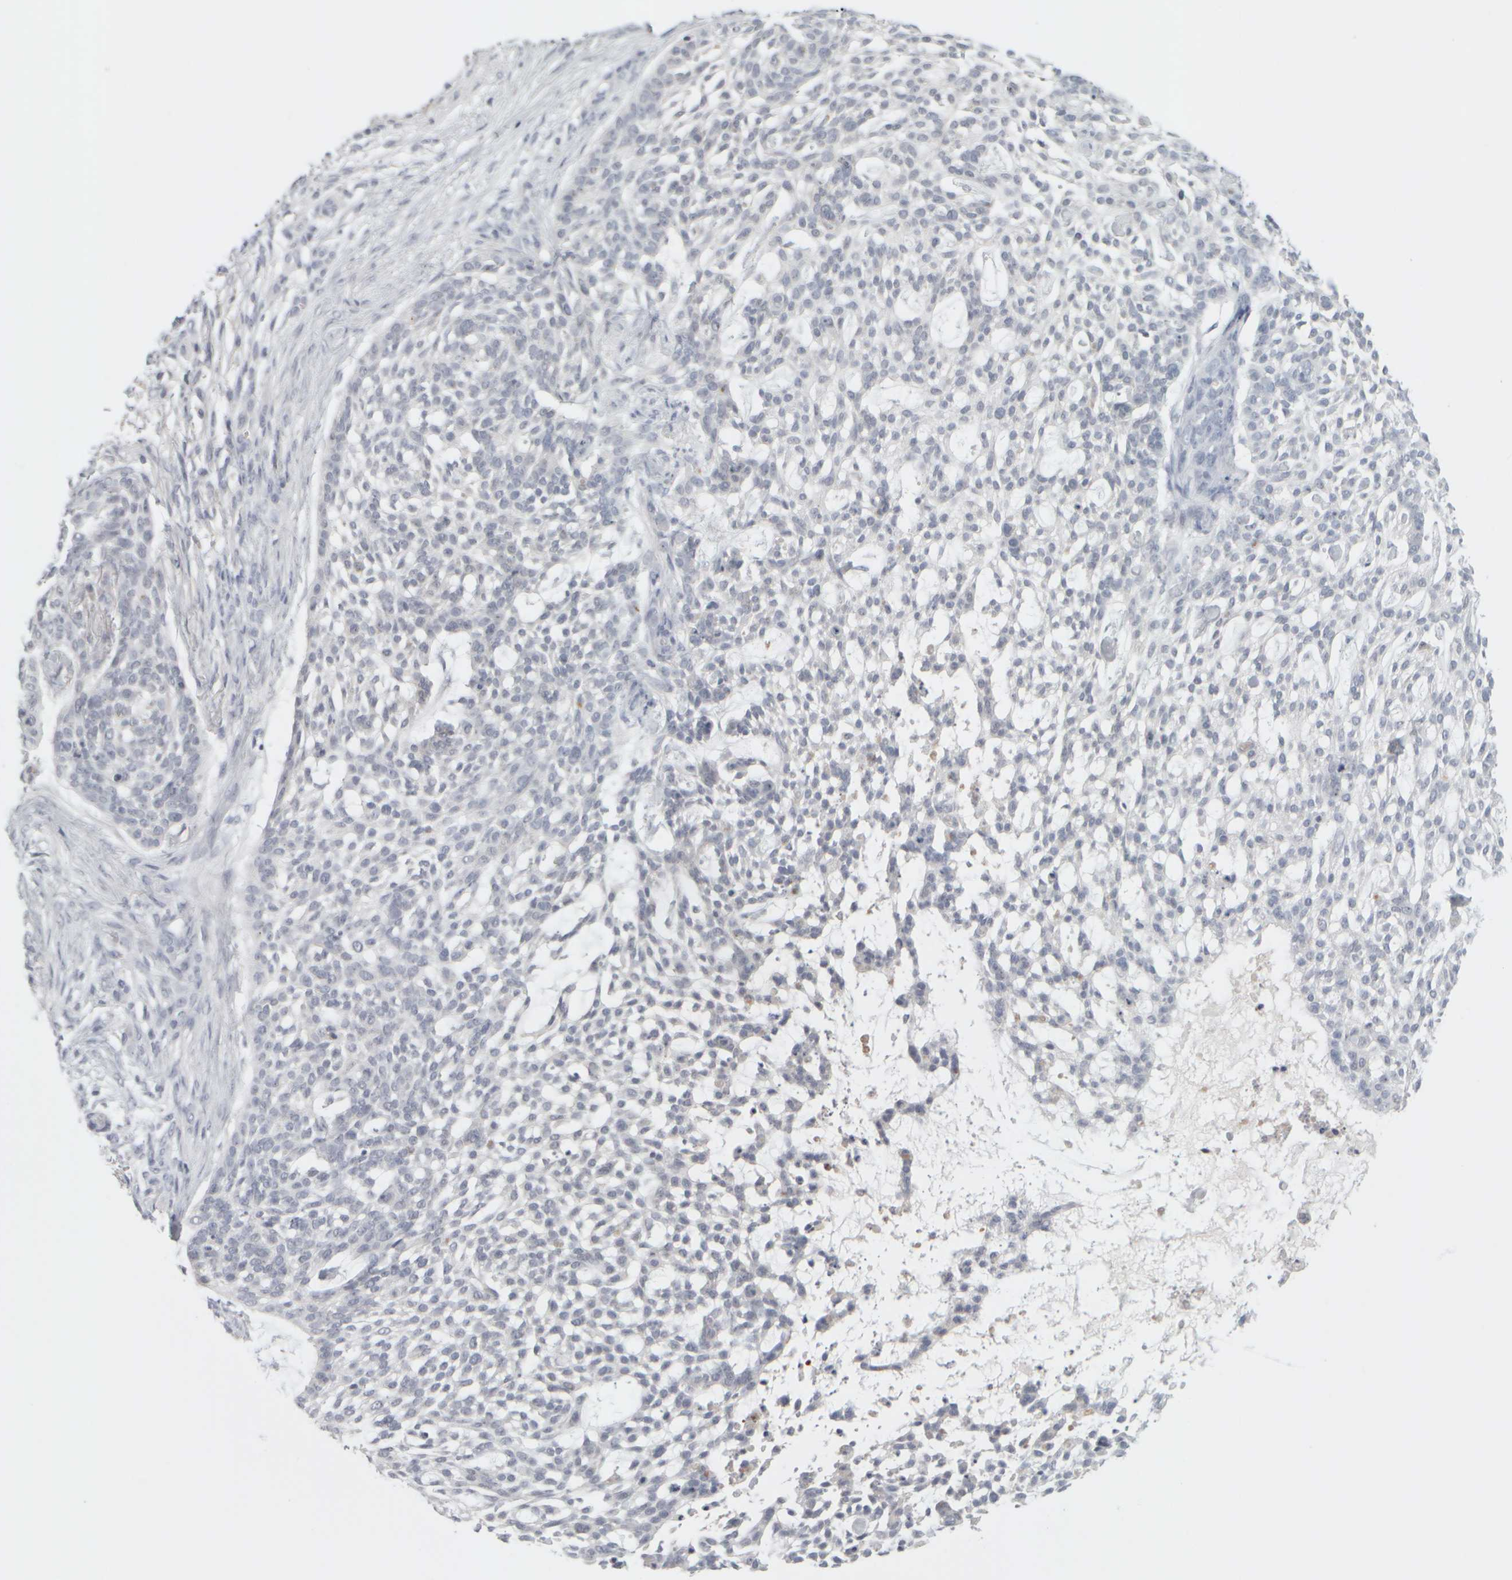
{"staining": {"intensity": "negative", "quantity": "none", "location": "none"}, "tissue": "skin cancer", "cell_type": "Tumor cells", "image_type": "cancer", "snomed": [{"axis": "morphology", "description": "Basal cell carcinoma"}, {"axis": "topography", "description": "Skin"}], "caption": "Tumor cells are negative for brown protein staining in skin basal cell carcinoma. Brightfield microscopy of immunohistochemistry stained with DAB (3,3'-diaminobenzidine) (brown) and hematoxylin (blue), captured at high magnification.", "gene": "DCXR", "patient": {"sex": "female", "age": 64}}